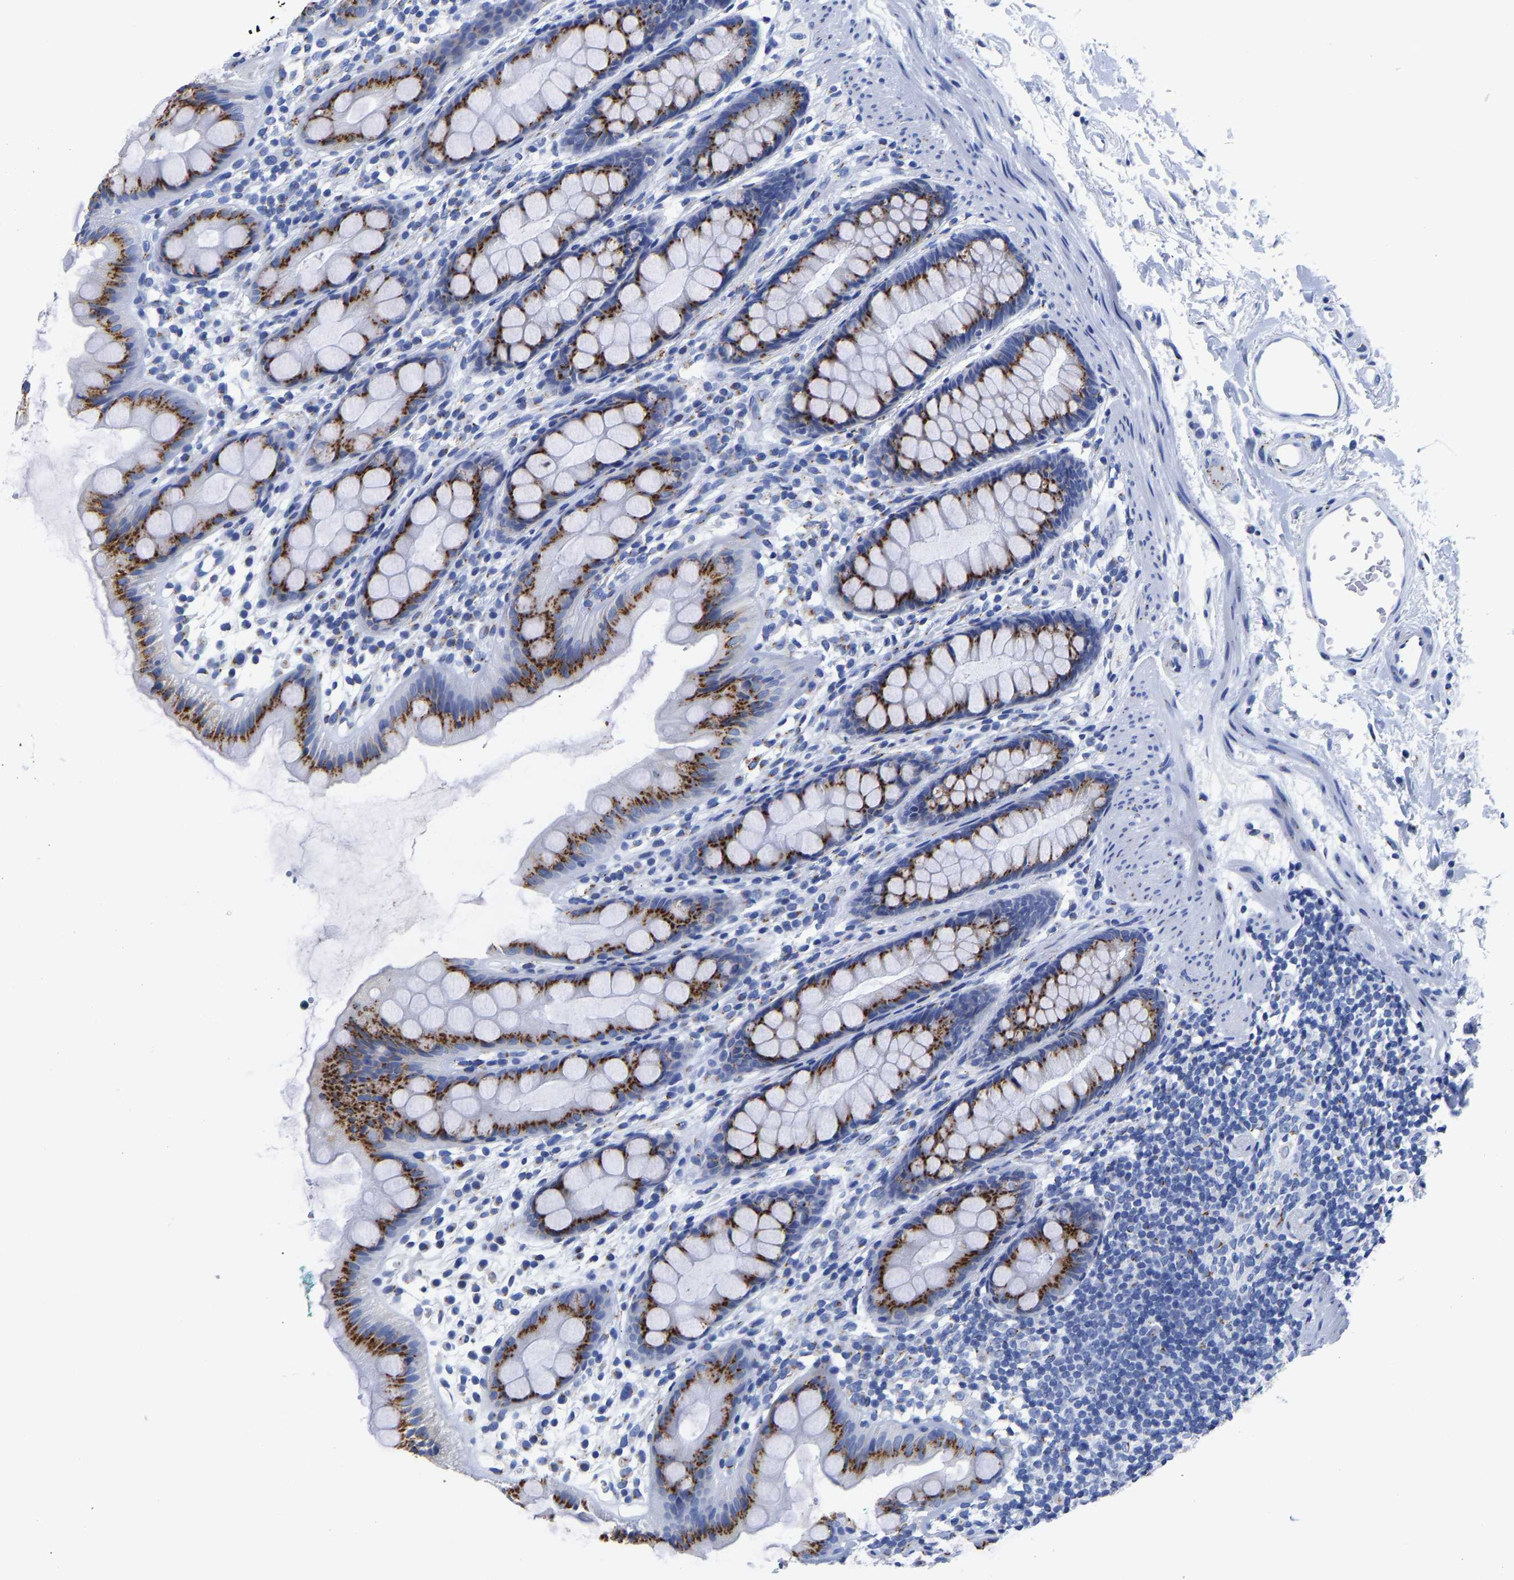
{"staining": {"intensity": "strong", "quantity": ">75%", "location": "cytoplasmic/membranous"}, "tissue": "rectum", "cell_type": "Glandular cells", "image_type": "normal", "snomed": [{"axis": "morphology", "description": "Normal tissue, NOS"}, {"axis": "topography", "description": "Rectum"}], "caption": "This is a histology image of IHC staining of normal rectum, which shows strong staining in the cytoplasmic/membranous of glandular cells.", "gene": "TMEM87A", "patient": {"sex": "female", "age": 65}}